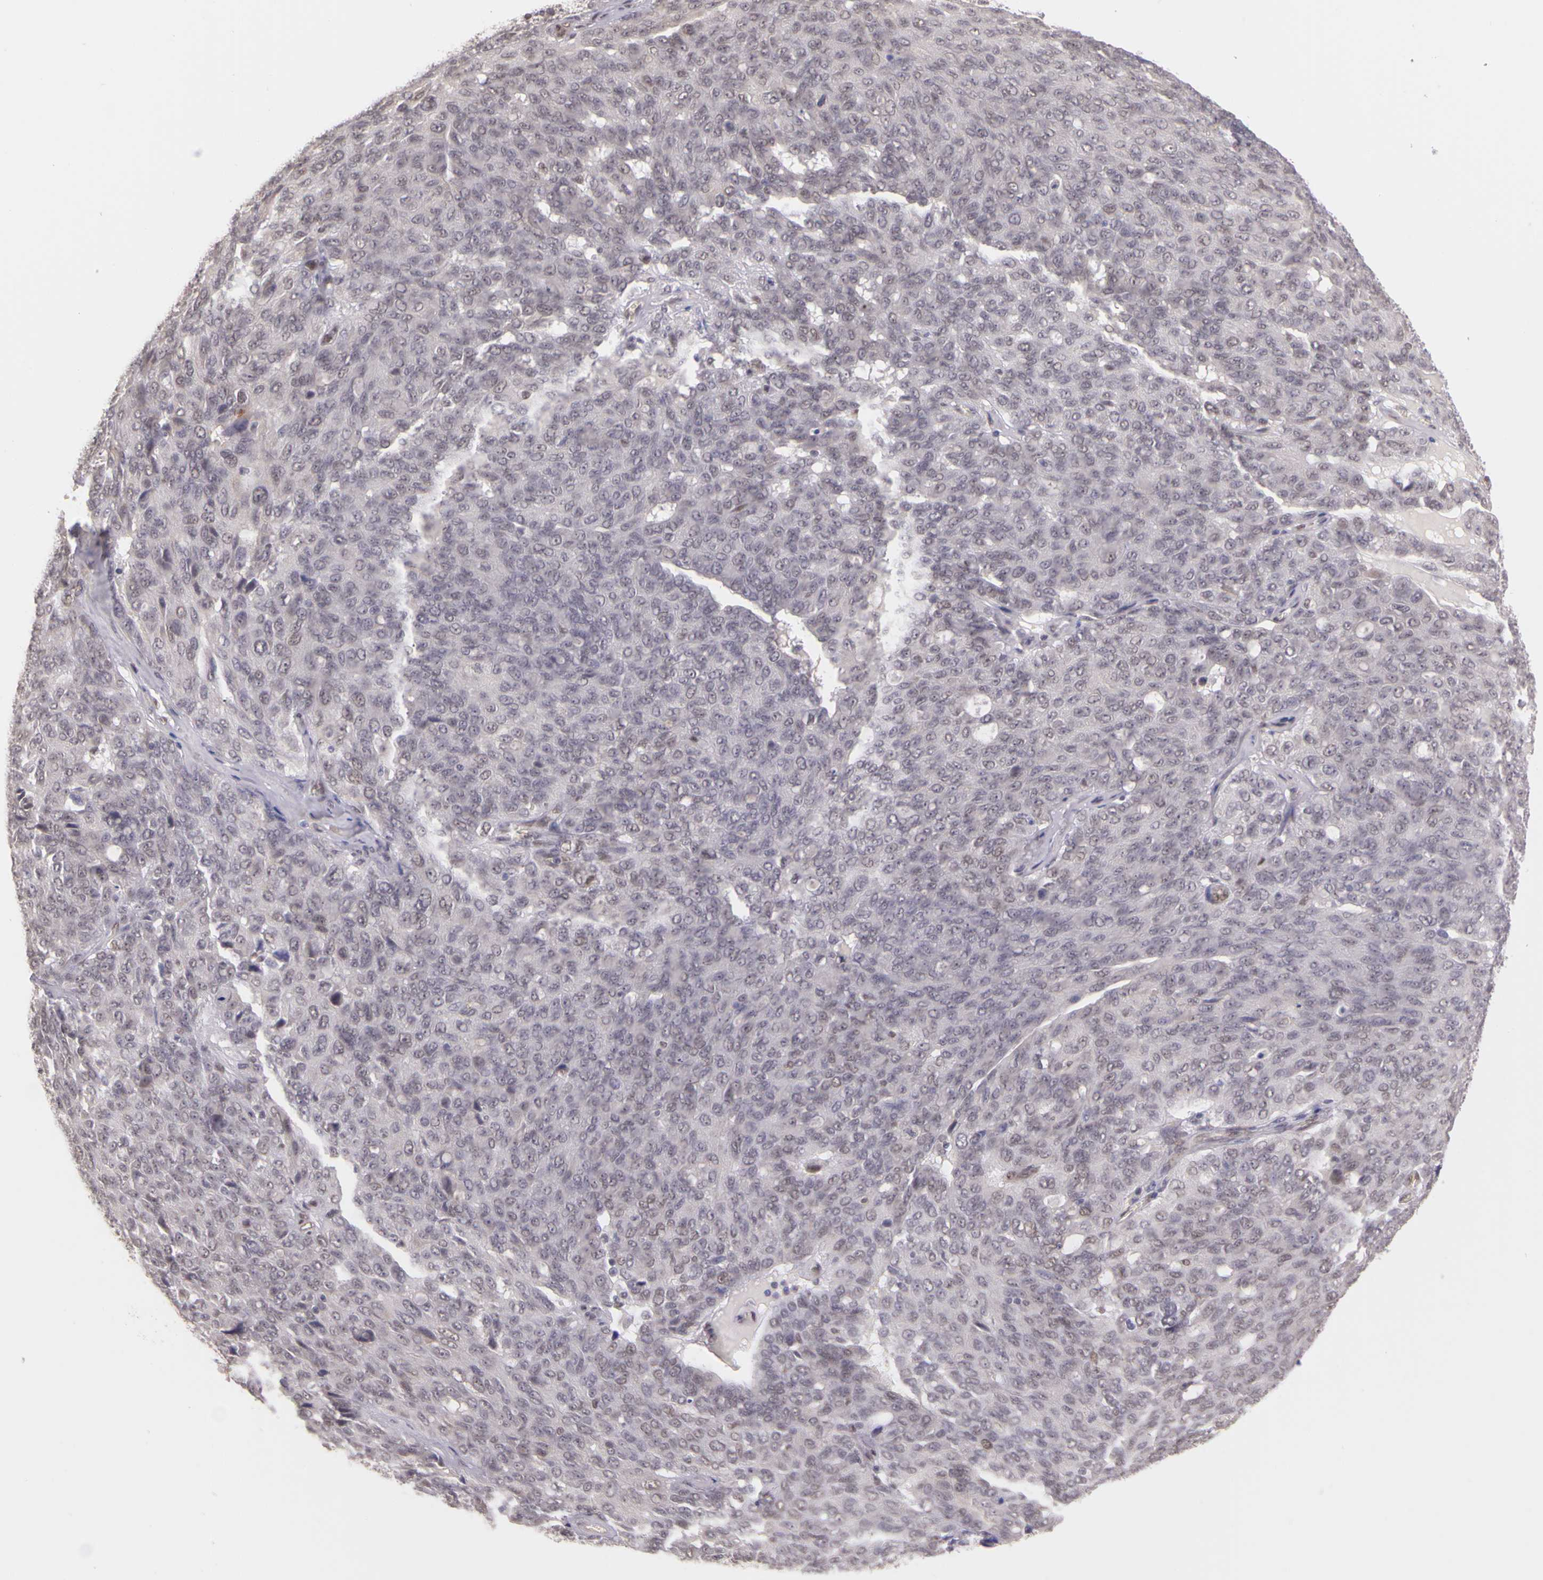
{"staining": {"intensity": "weak", "quantity": "<25%", "location": "nuclear"}, "tissue": "ovarian cancer", "cell_type": "Tumor cells", "image_type": "cancer", "snomed": [{"axis": "morphology", "description": "Carcinoma, endometroid"}, {"axis": "topography", "description": "Ovary"}], "caption": "A high-resolution histopathology image shows immunohistochemistry staining of ovarian cancer, which displays no significant positivity in tumor cells.", "gene": "WDR13", "patient": {"sex": "female", "age": 60}}